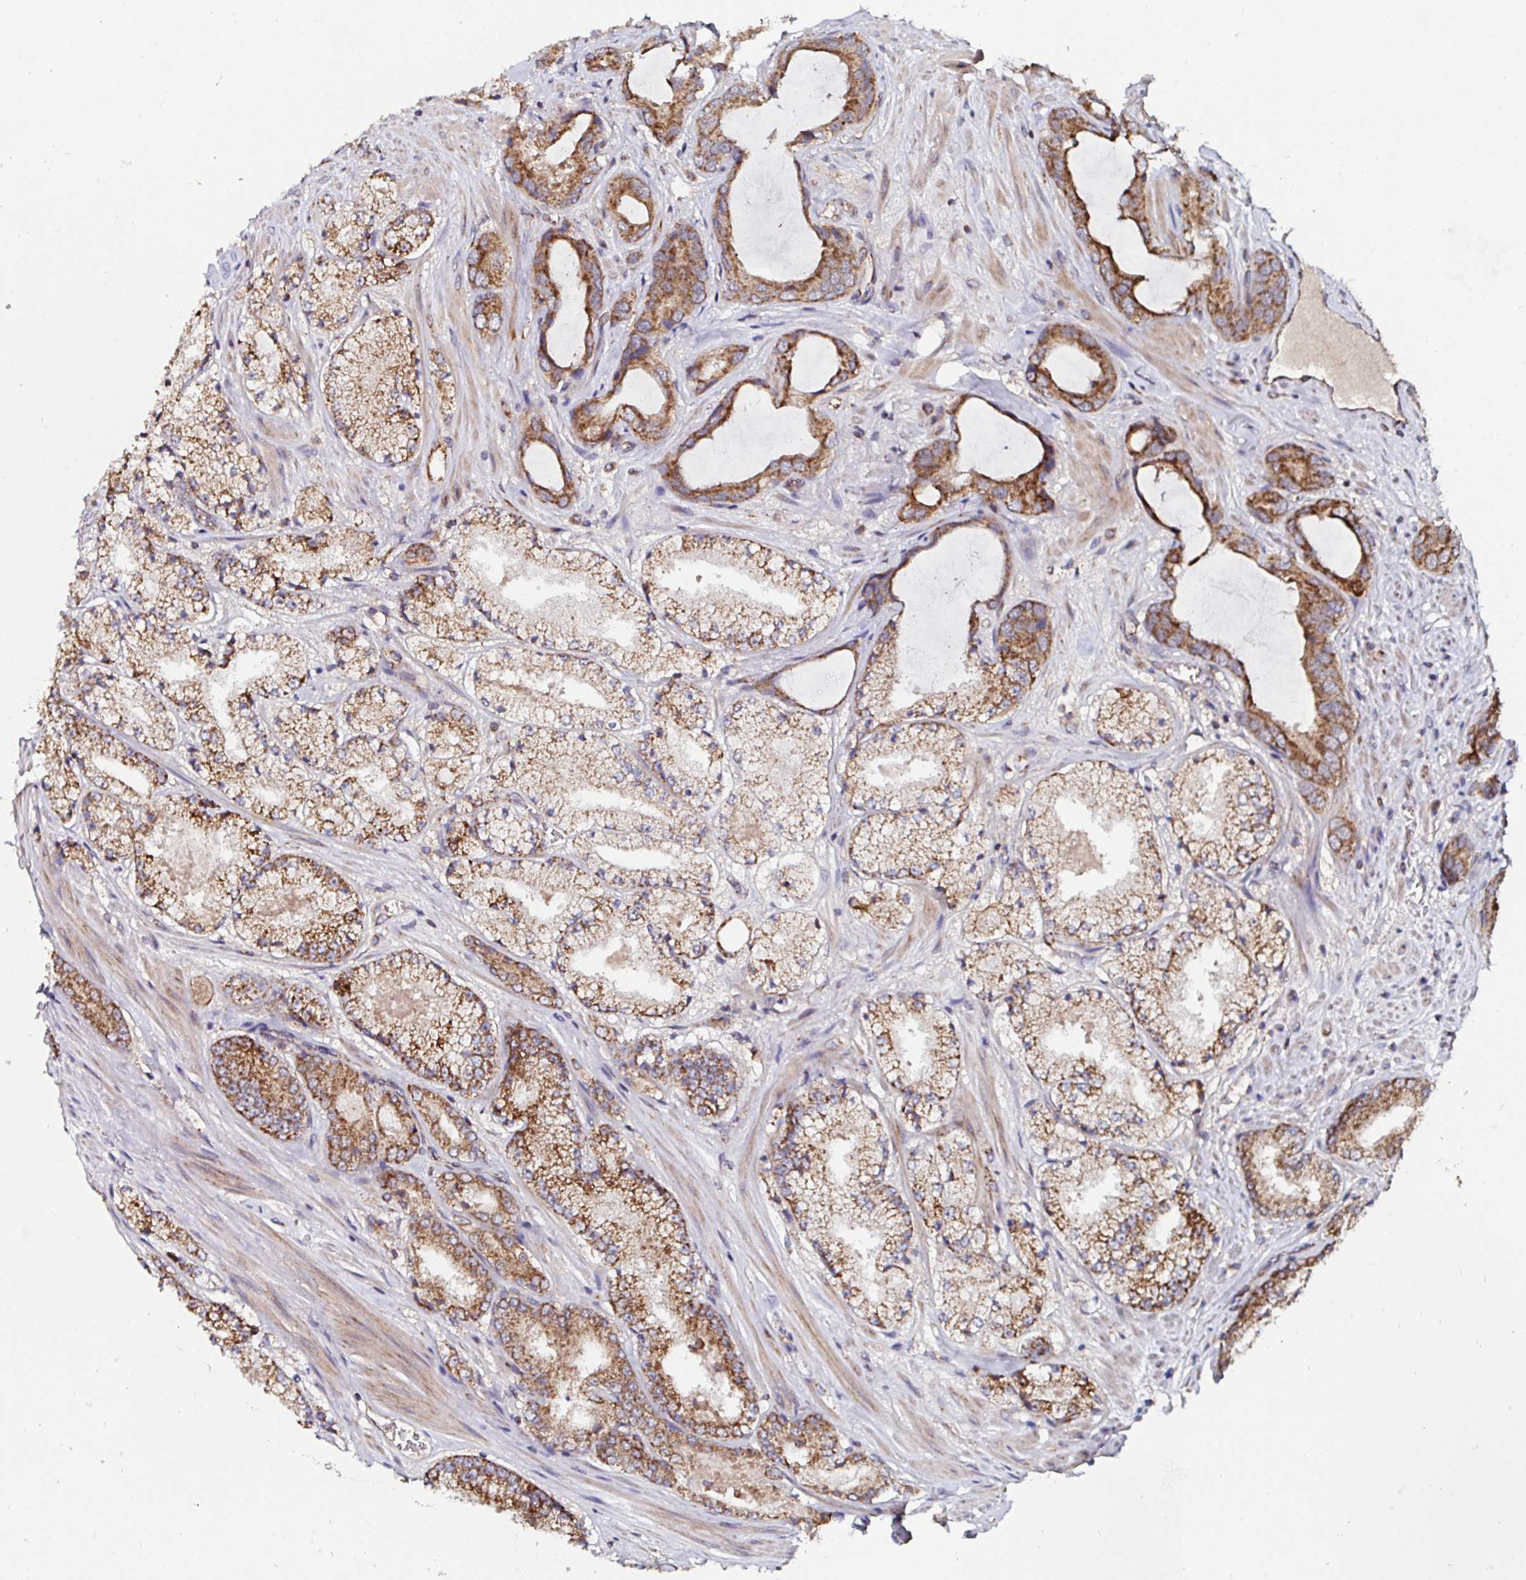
{"staining": {"intensity": "moderate", "quantity": "25%-75%", "location": "cytoplasmic/membranous"}, "tissue": "prostate cancer", "cell_type": "Tumor cells", "image_type": "cancer", "snomed": [{"axis": "morphology", "description": "Adenocarcinoma, High grade"}, {"axis": "topography", "description": "Prostate"}], "caption": "Immunohistochemical staining of high-grade adenocarcinoma (prostate) shows moderate cytoplasmic/membranous protein positivity in about 25%-75% of tumor cells.", "gene": "ATAD3B", "patient": {"sex": "male", "age": 63}}